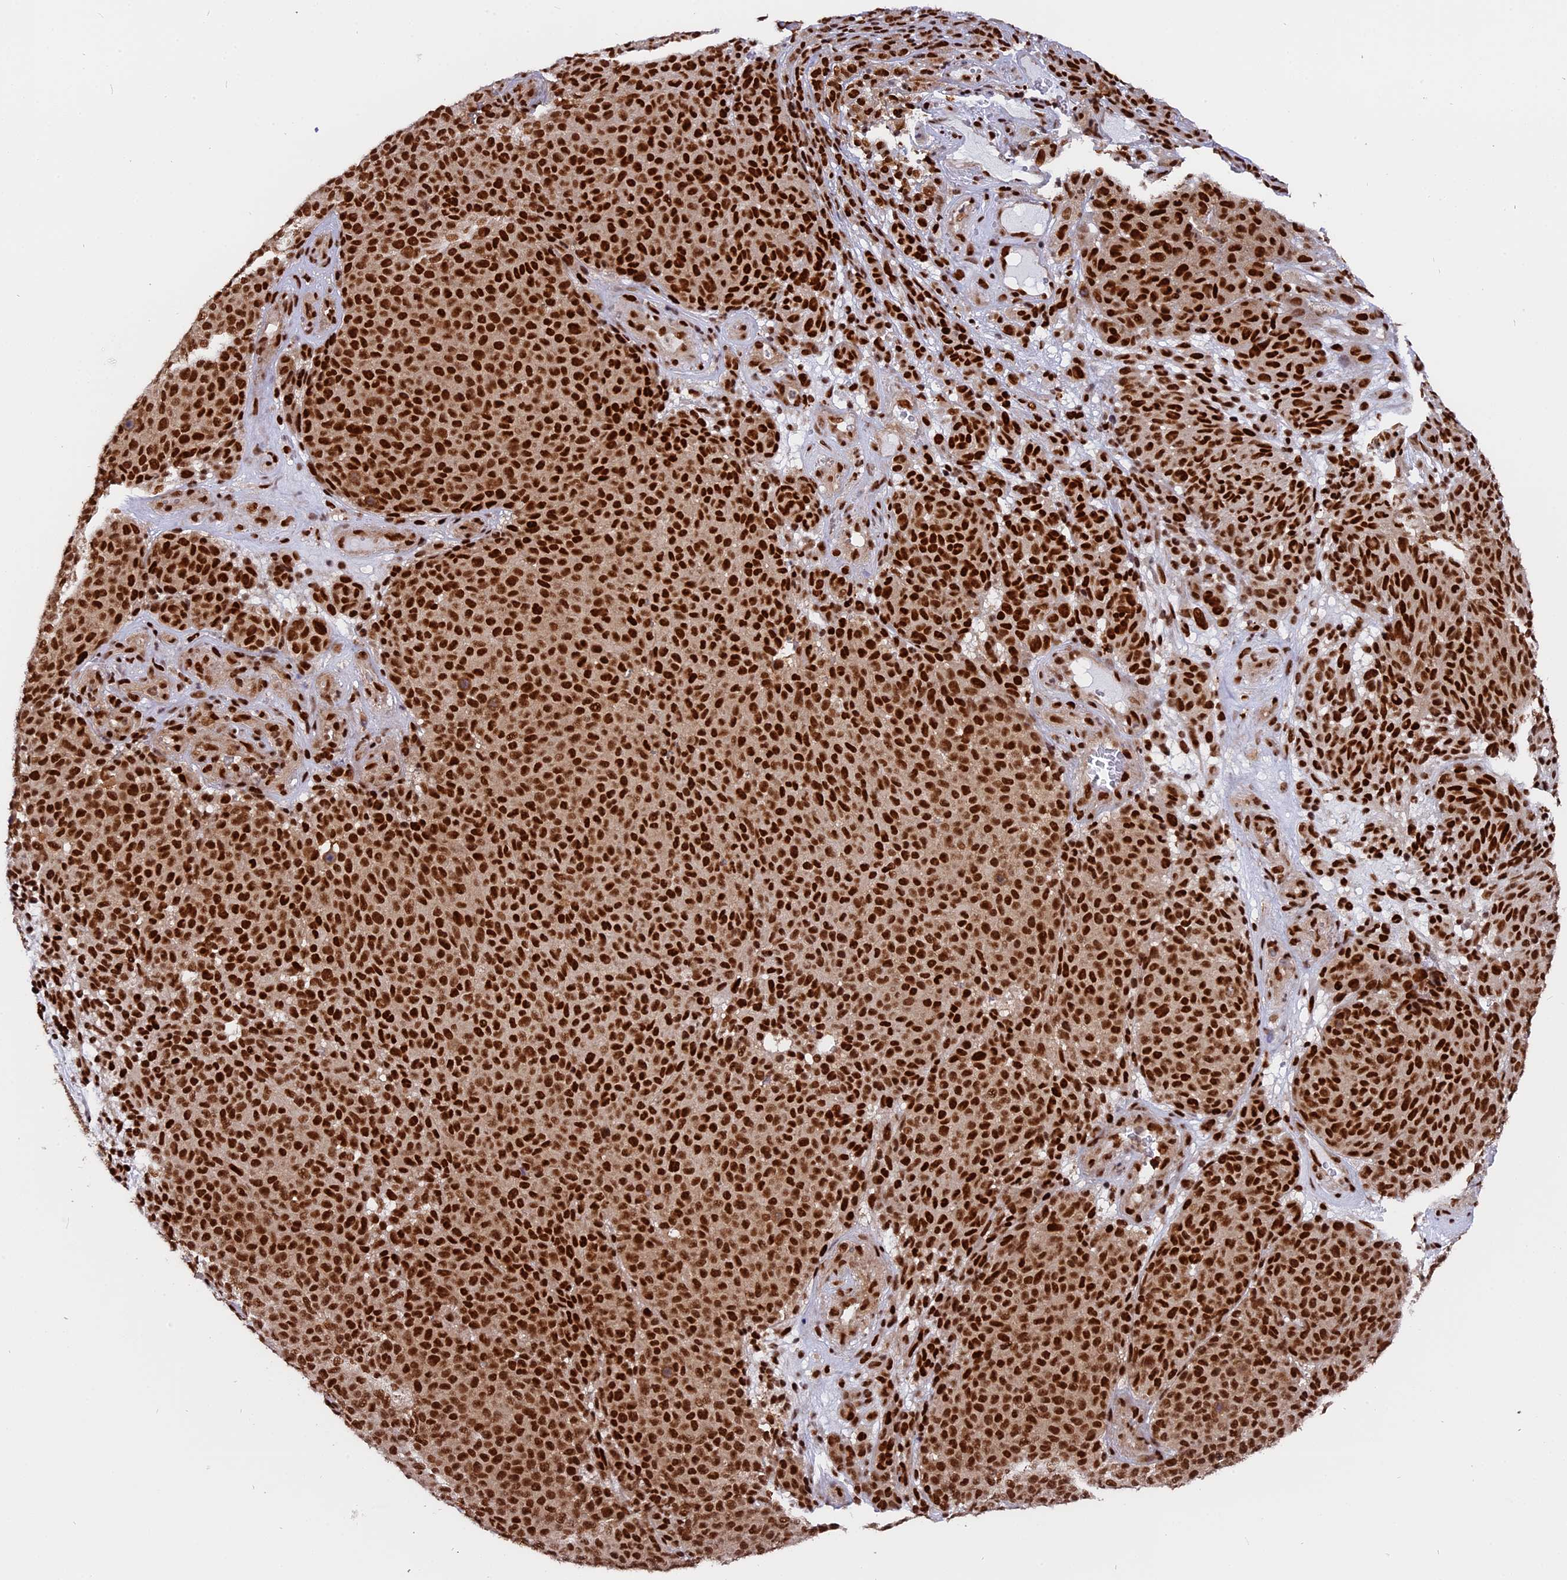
{"staining": {"intensity": "strong", "quantity": ">75%", "location": "nuclear"}, "tissue": "melanoma", "cell_type": "Tumor cells", "image_type": "cancer", "snomed": [{"axis": "morphology", "description": "Malignant melanoma, NOS"}, {"axis": "topography", "description": "Skin"}], "caption": "Protein analysis of melanoma tissue shows strong nuclear positivity in approximately >75% of tumor cells. The protein is stained brown, and the nuclei are stained in blue (DAB IHC with brightfield microscopy, high magnification).", "gene": "RAMAC", "patient": {"sex": "male", "age": 49}}